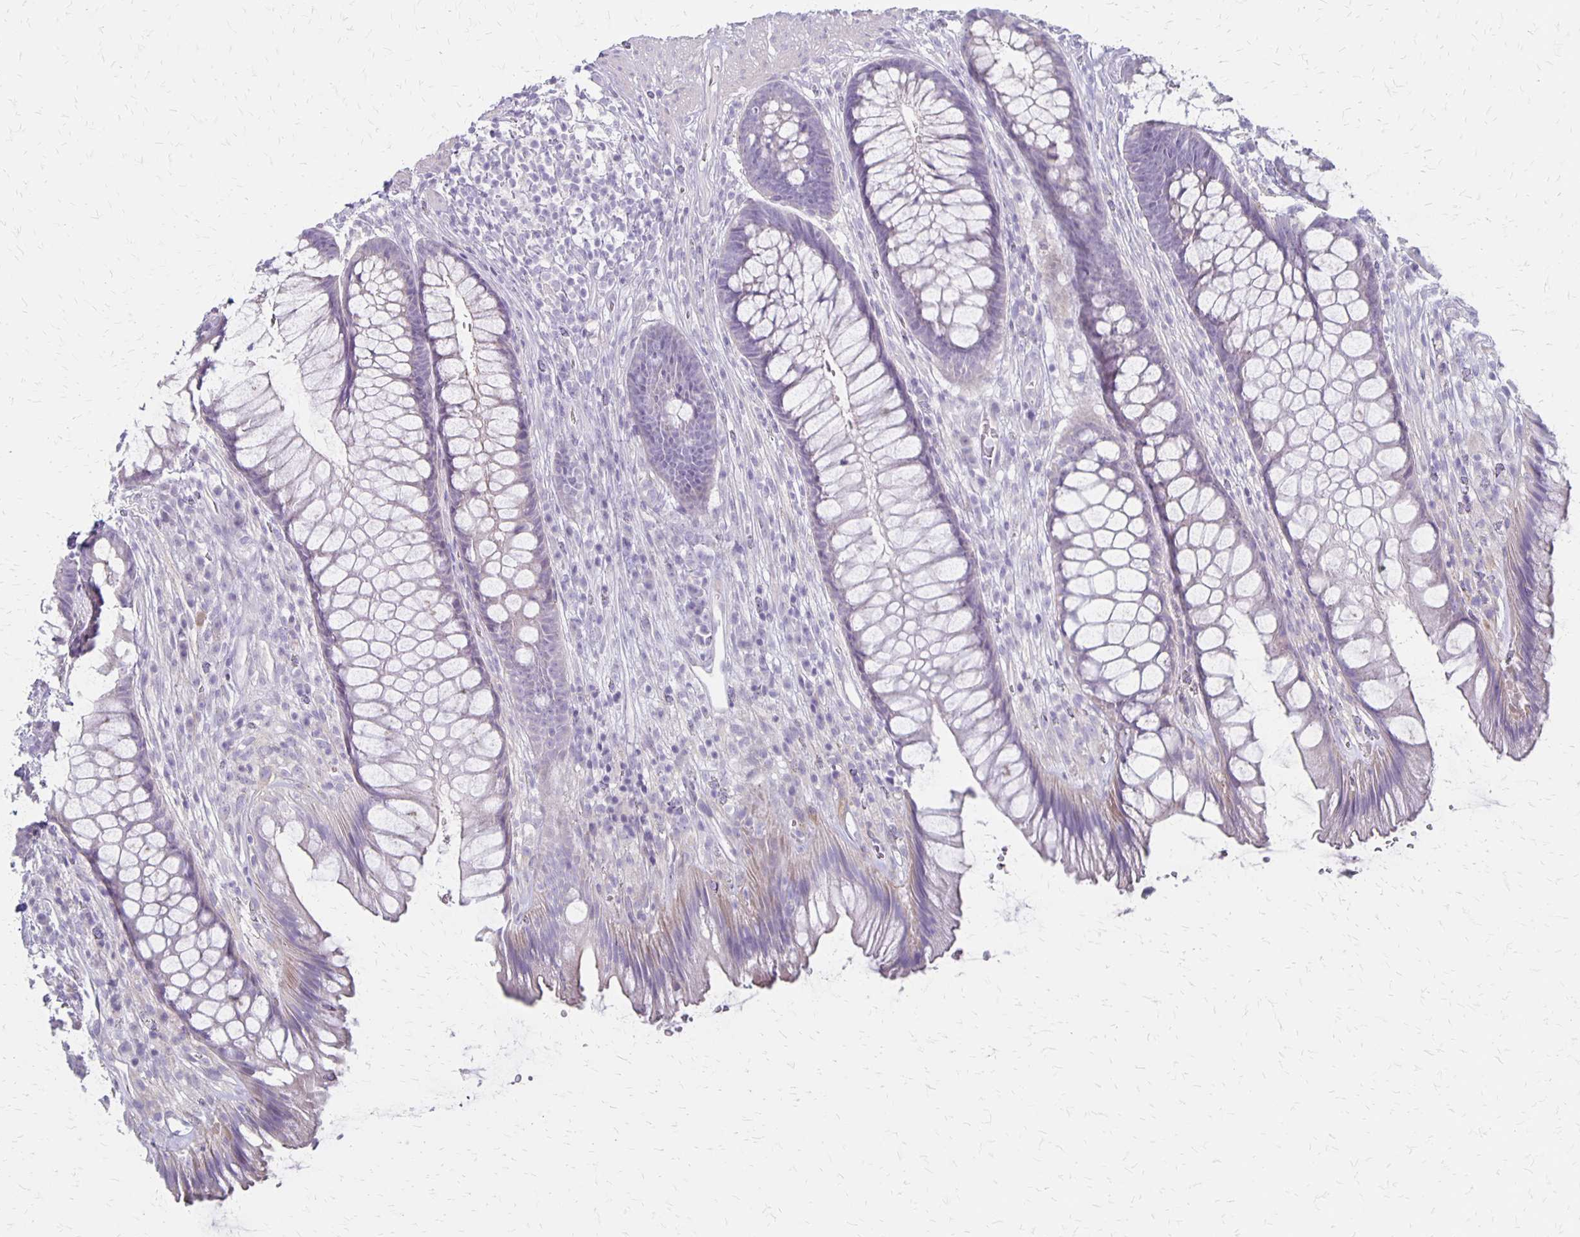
{"staining": {"intensity": "weak", "quantity": "<25%", "location": "cytoplasmic/membranous"}, "tissue": "rectum", "cell_type": "Glandular cells", "image_type": "normal", "snomed": [{"axis": "morphology", "description": "Normal tissue, NOS"}, {"axis": "topography", "description": "Rectum"}], "caption": "This is an IHC image of normal rectum. There is no expression in glandular cells.", "gene": "HOMER1", "patient": {"sex": "male", "age": 53}}